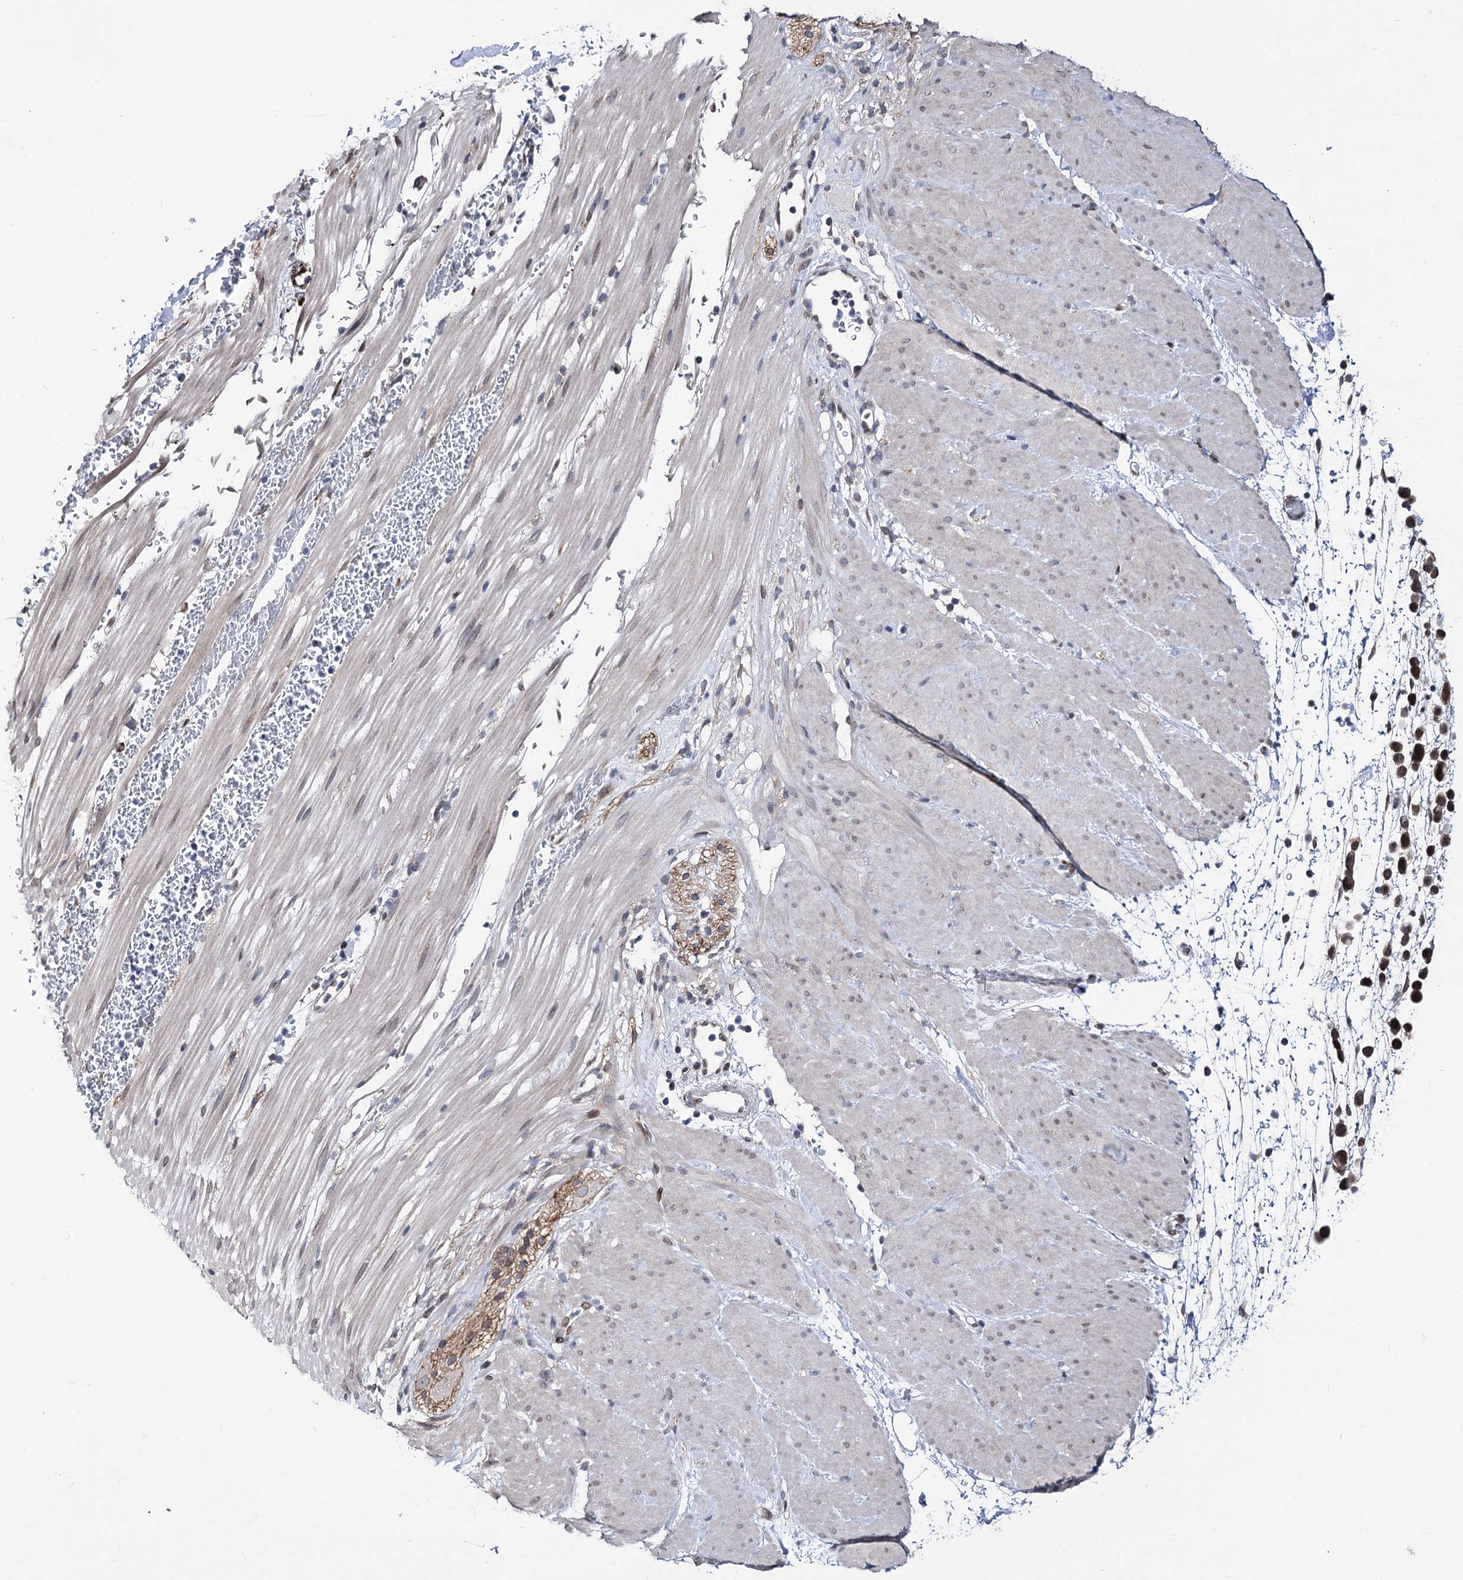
{"staining": {"intensity": "moderate", "quantity": ">75%", "location": "cytoplasmic/membranous,nuclear"}, "tissue": "pancreatic cancer", "cell_type": "Tumor cells", "image_type": "cancer", "snomed": [{"axis": "morphology", "description": "Normal tissue, NOS"}, {"axis": "morphology", "description": "Adenocarcinoma, NOS"}, {"axis": "topography", "description": "Pancreas"}], "caption": "High-magnification brightfield microscopy of pancreatic adenocarcinoma stained with DAB (3,3'-diaminobenzidine) (brown) and counterstained with hematoxylin (blue). tumor cells exhibit moderate cytoplasmic/membranous and nuclear expression is appreciated in about>75% of cells.", "gene": "TMEM201", "patient": {"sex": "female", "age": 64}}